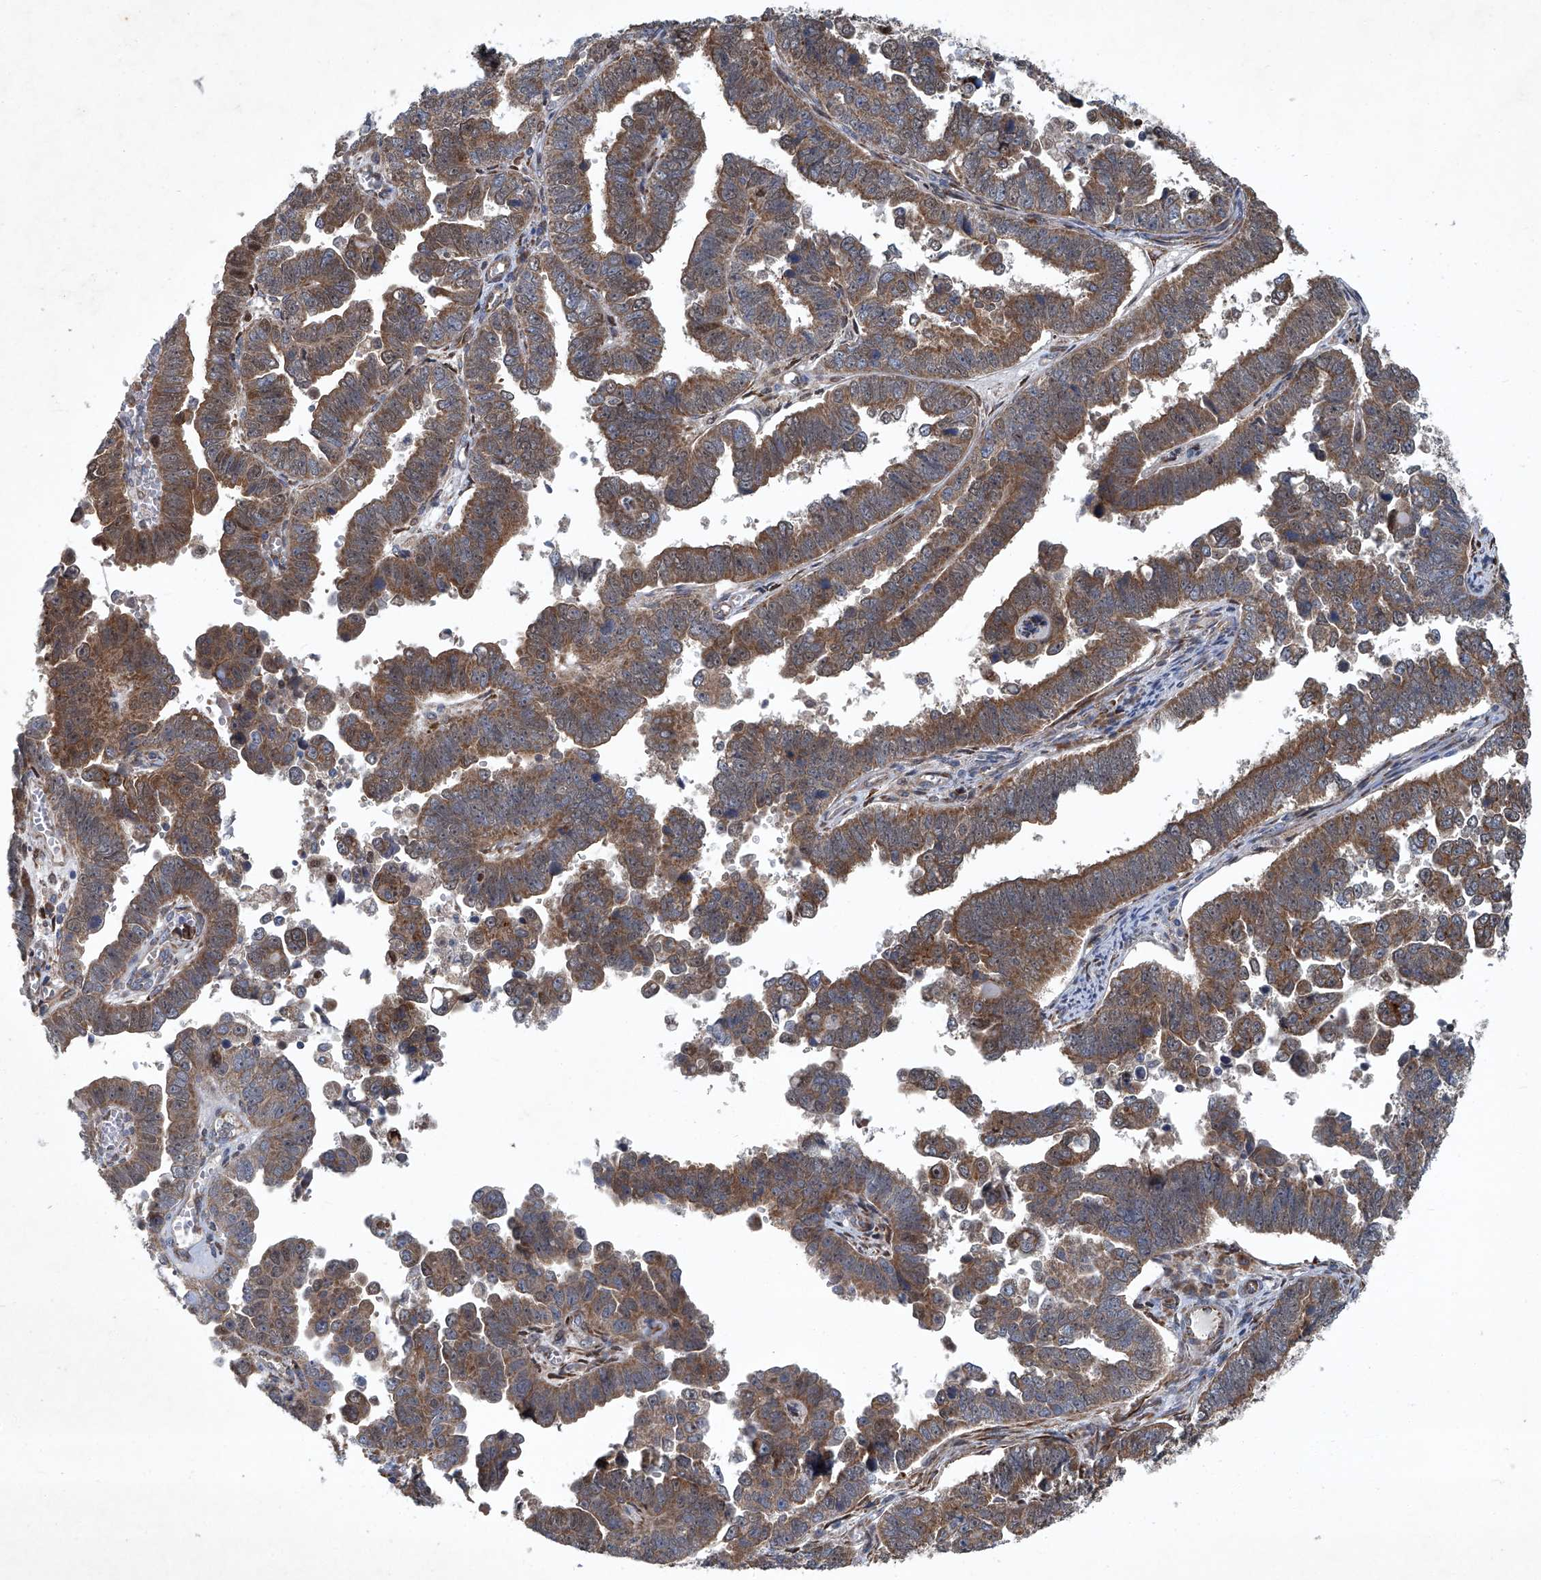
{"staining": {"intensity": "moderate", "quantity": ">75%", "location": "cytoplasmic/membranous"}, "tissue": "endometrial cancer", "cell_type": "Tumor cells", "image_type": "cancer", "snomed": [{"axis": "morphology", "description": "Adenocarcinoma, NOS"}, {"axis": "topography", "description": "Endometrium"}], "caption": "This micrograph displays IHC staining of endometrial cancer, with medium moderate cytoplasmic/membranous expression in approximately >75% of tumor cells.", "gene": "GPR132", "patient": {"sex": "female", "age": 75}}